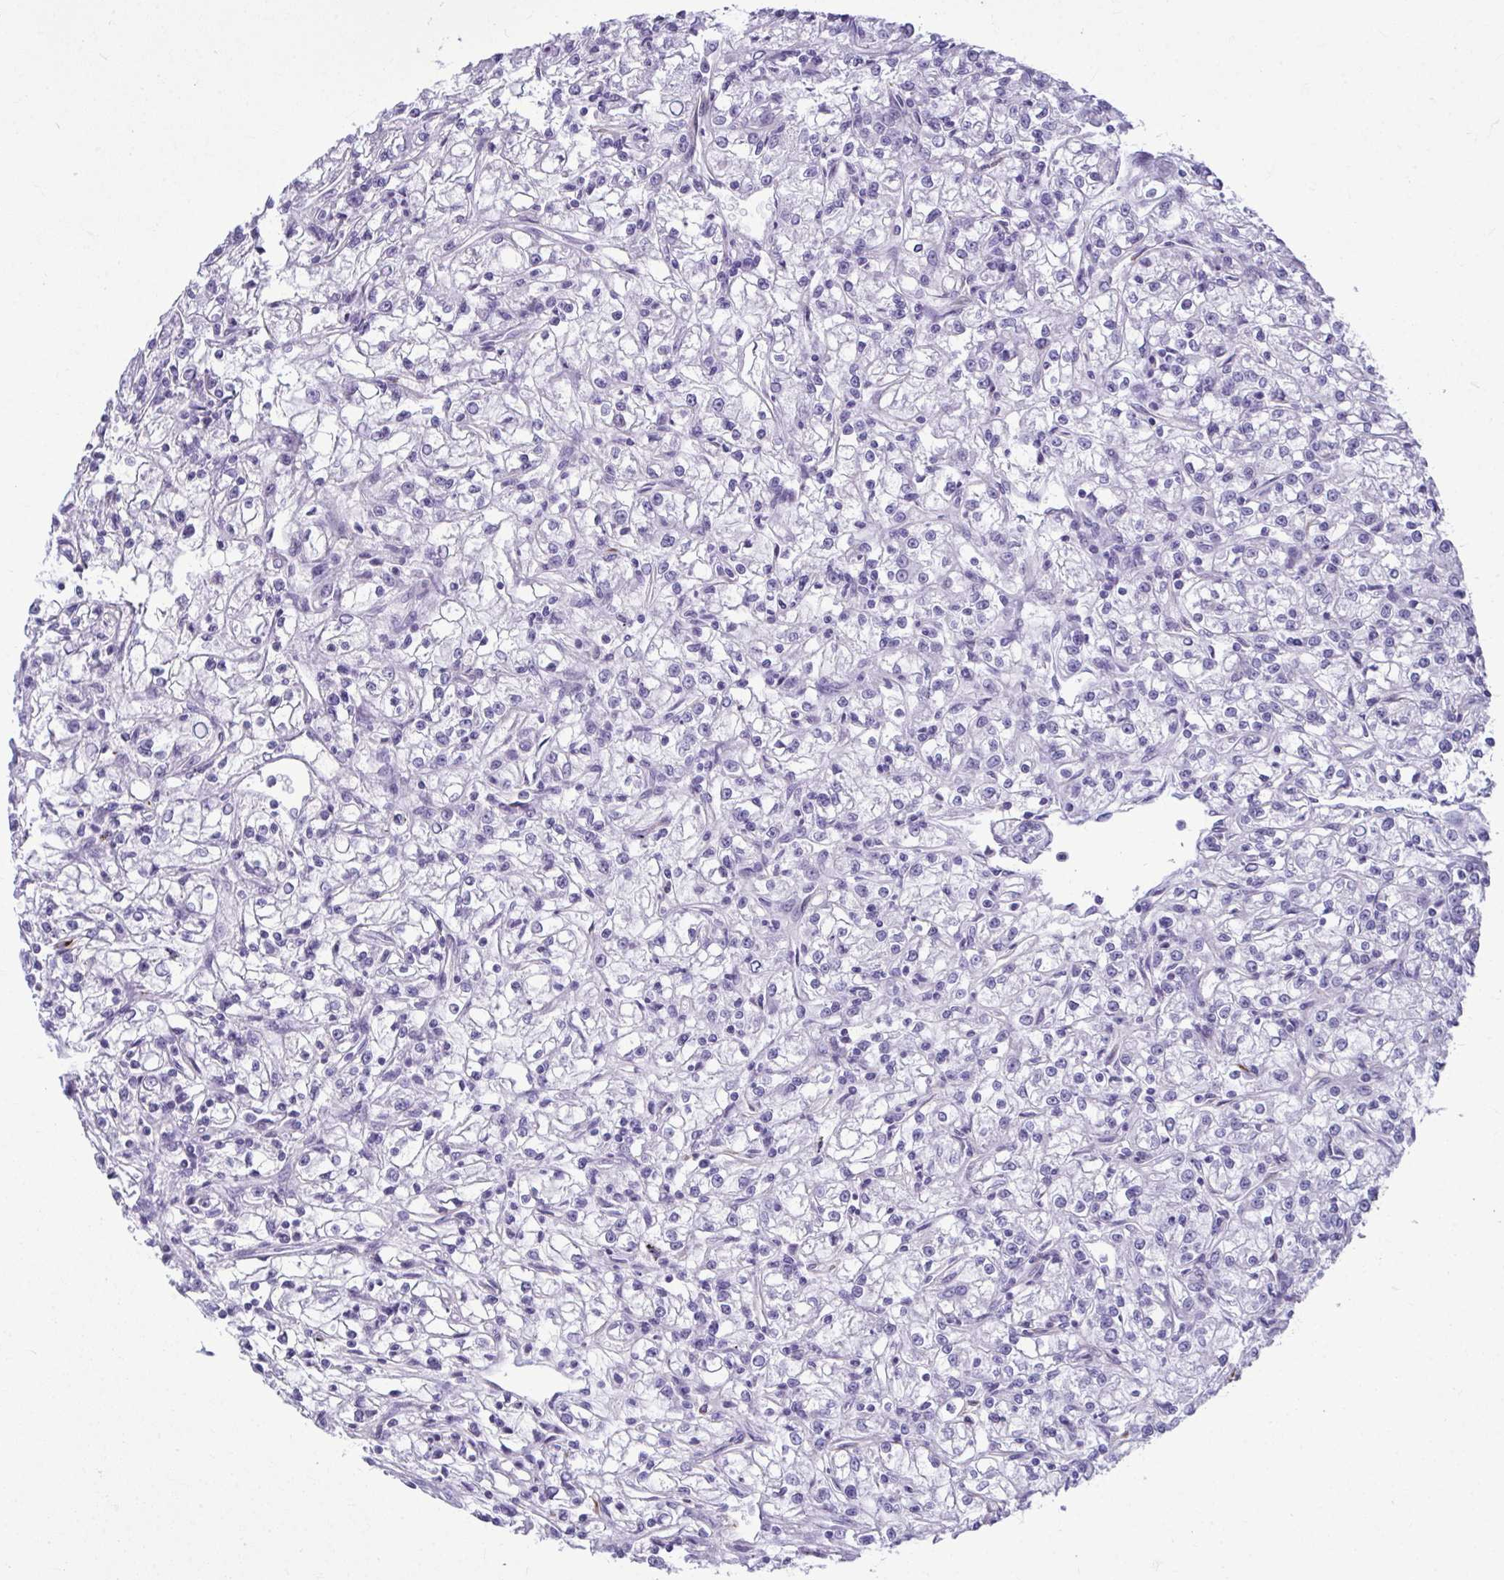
{"staining": {"intensity": "negative", "quantity": "none", "location": "none"}, "tissue": "renal cancer", "cell_type": "Tumor cells", "image_type": "cancer", "snomed": [{"axis": "morphology", "description": "Adenocarcinoma, NOS"}, {"axis": "topography", "description": "Kidney"}], "caption": "IHC of human renal cancer (adenocarcinoma) shows no staining in tumor cells.", "gene": "SERPINI1", "patient": {"sex": "female", "age": 59}}